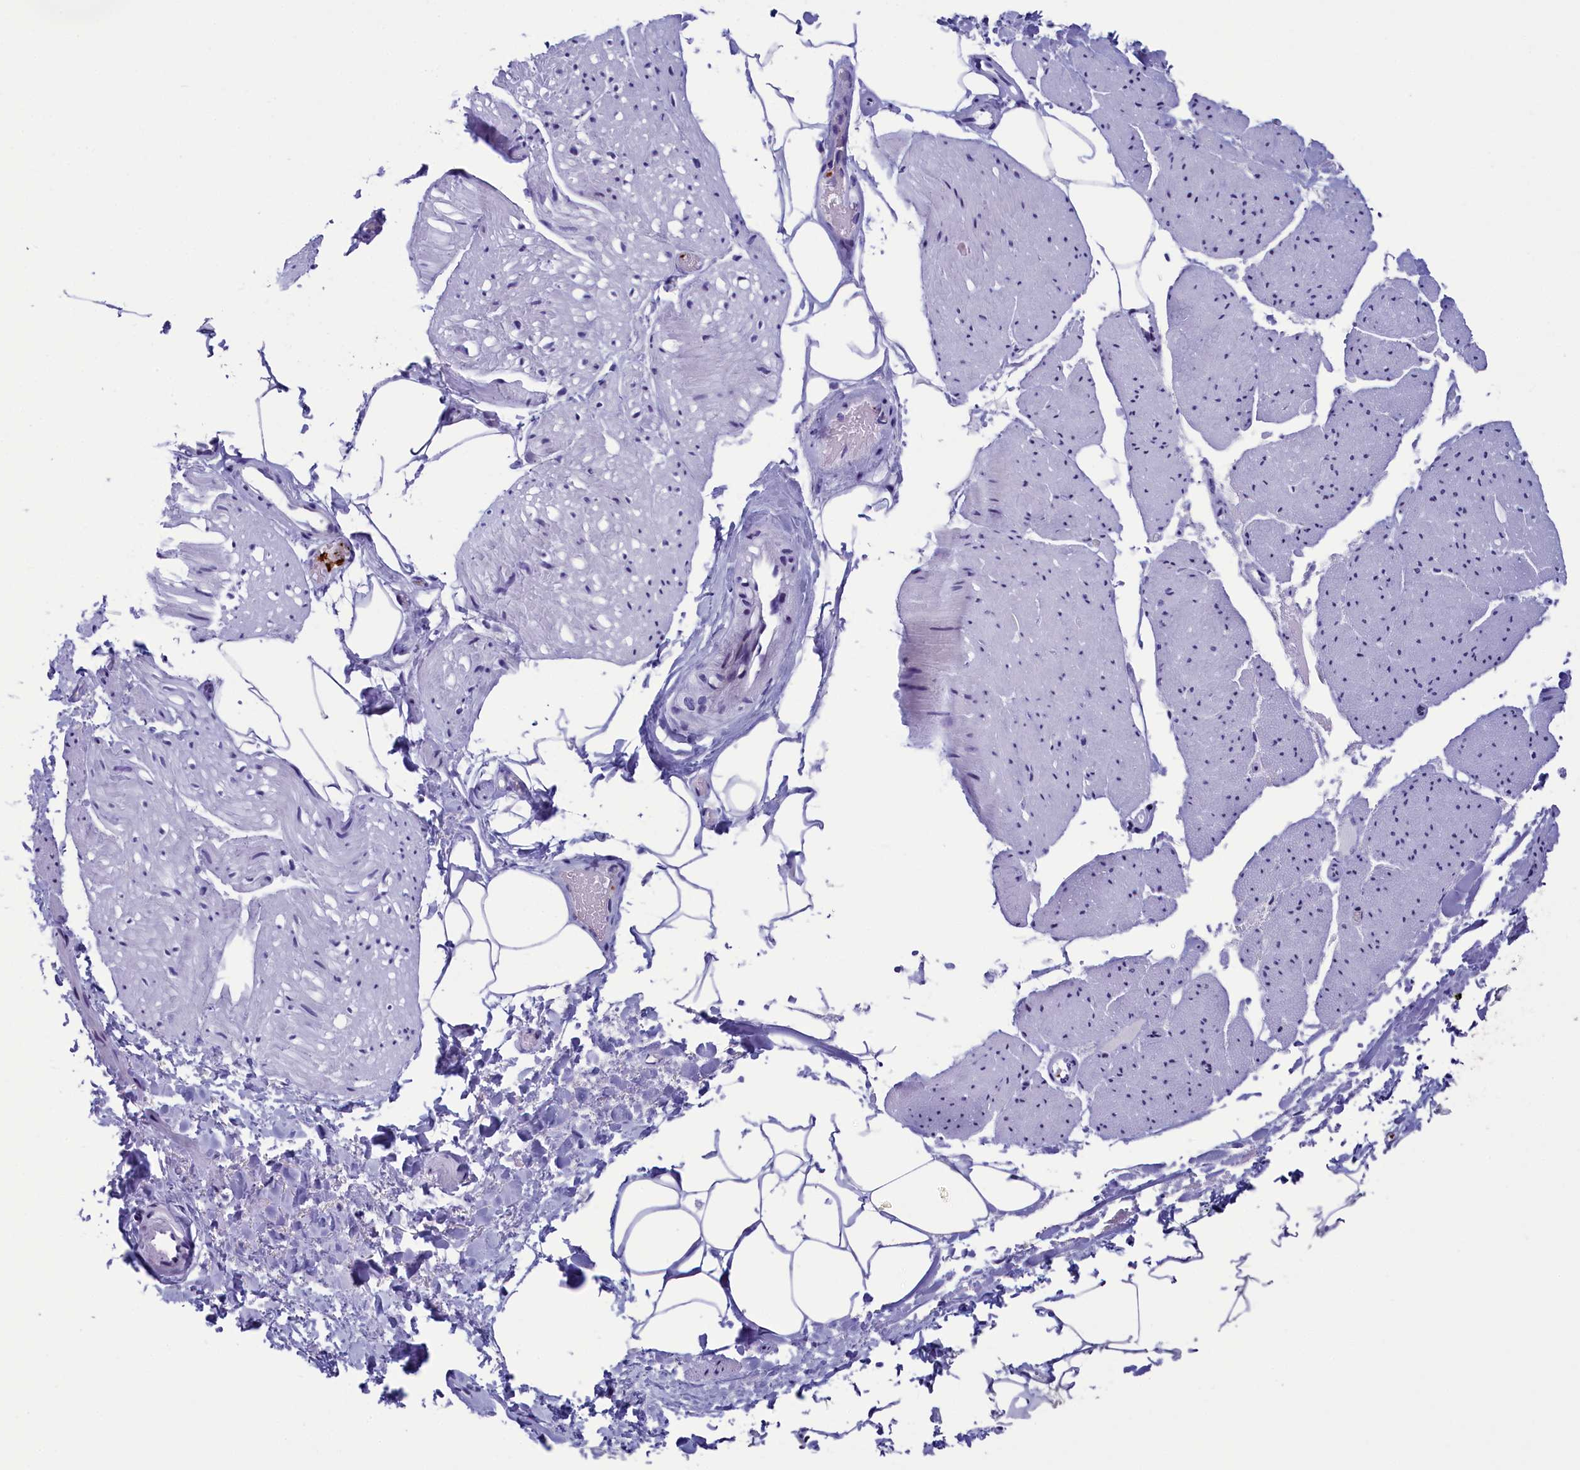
{"staining": {"intensity": "negative", "quantity": "none", "location": "none"}, "tissue": "adipose tissue", "cell_type": "Adipocytes", "image_type": "normal", "snomed": [{"axis": "morphology", "description": "Normal tissue, NOS"}, {"axis": "morphology", "description": "Adenocarcinoma, Low grade"}, {"axis": "topography", "description": "Prostate"}, {"axis": "topography", "description": "Peripheral nerve tissue"}], "caption": "Adipose tissue stained for a protein using IHC demonstrates no positivity adipocytes.", "gene": "AIFM2", "patient": {"sex": "male", "age": 63}}